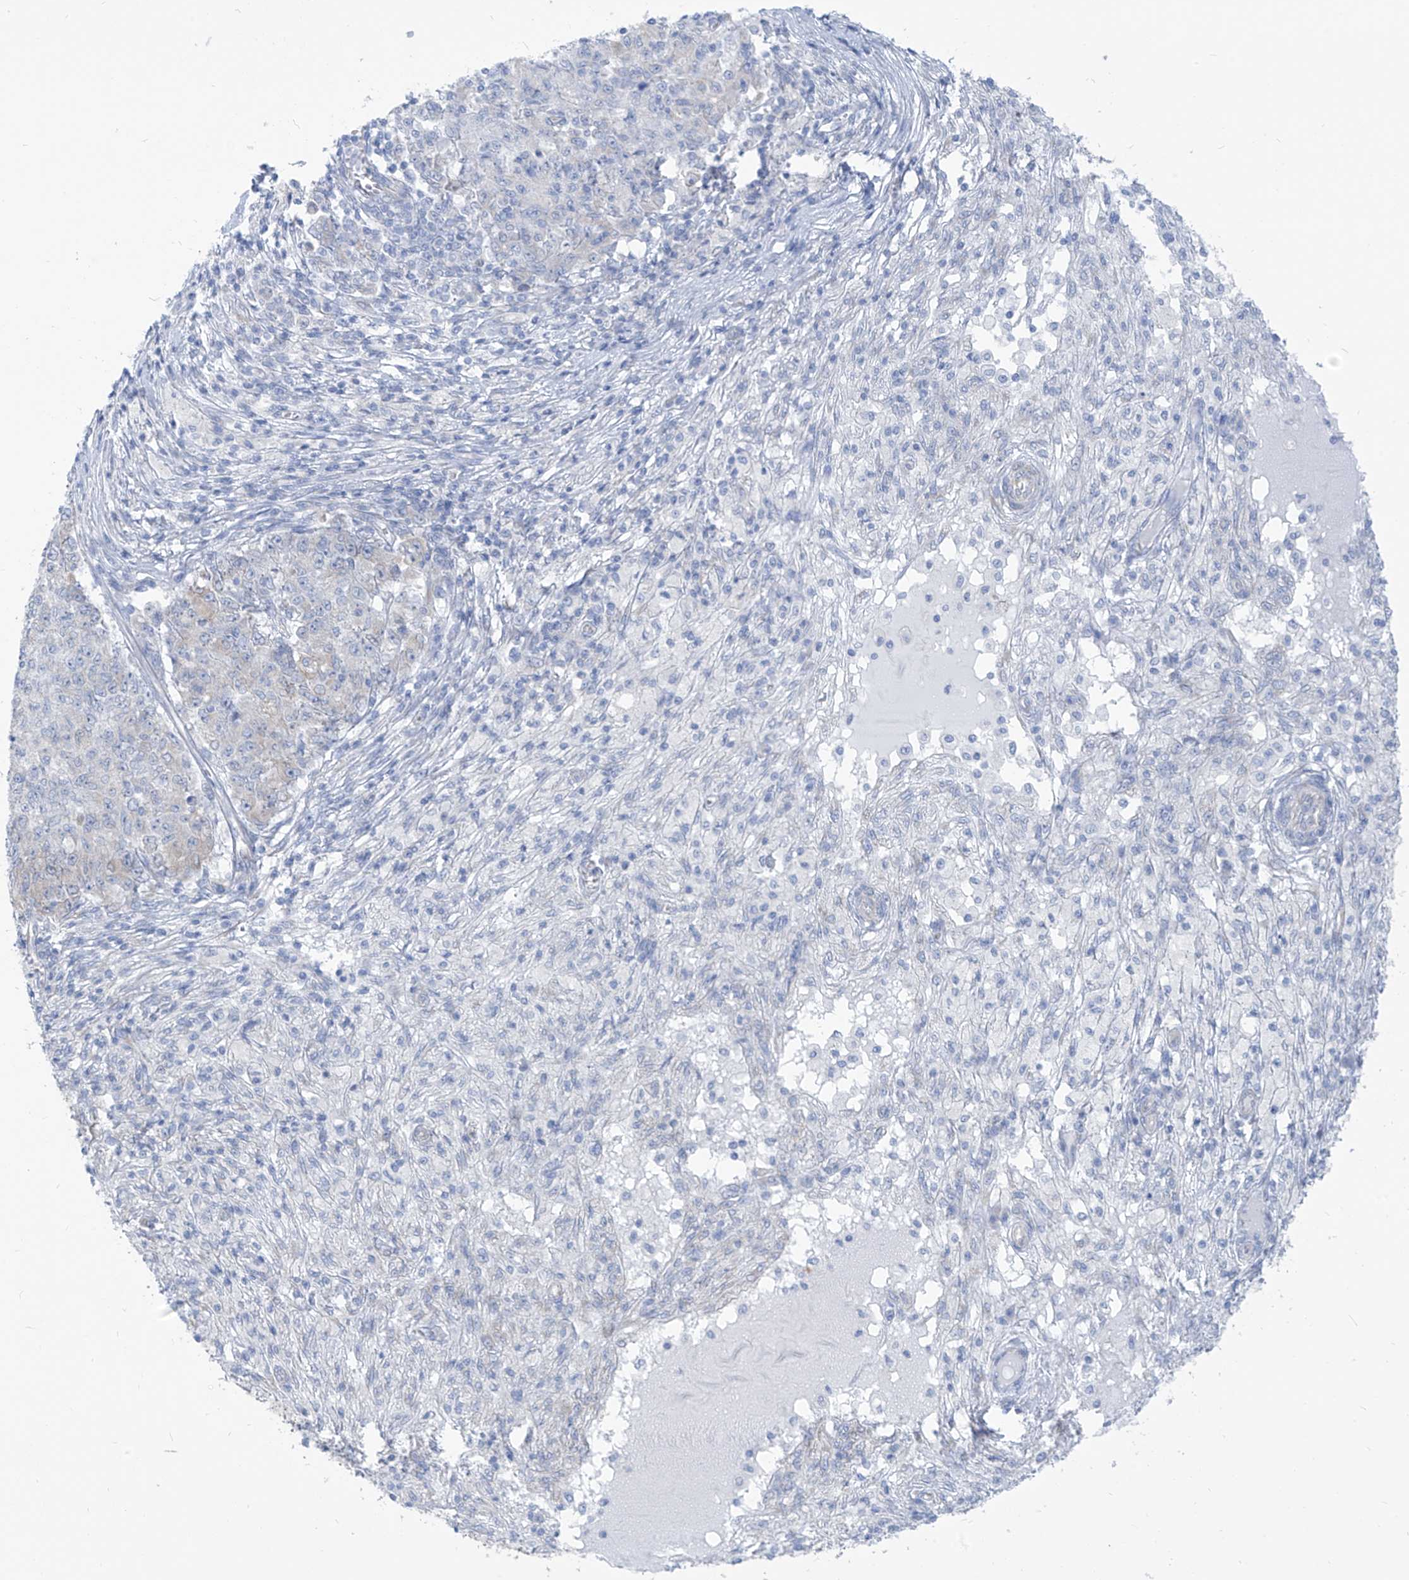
{"staining": {"intensity": "weak", "quantity": "<25%", "location": "cytoplasmic/membranous"}, "tissue": "ovarian cancer", "cell_type": "Tumor cells", "image_type": "cancer", "snomed": [{"axis": "morphology", "description": "Carcinoma, endometroid"}, {"axis": "topography", "description": "Ovary"}], "caption": "Immunohistochemical staining of human ovarian cancer (endometroid carcinoma) shows no significant positivity in tumor cells.", "gene": "RCN2", "patient": {"sex": "female", "age": 42}}